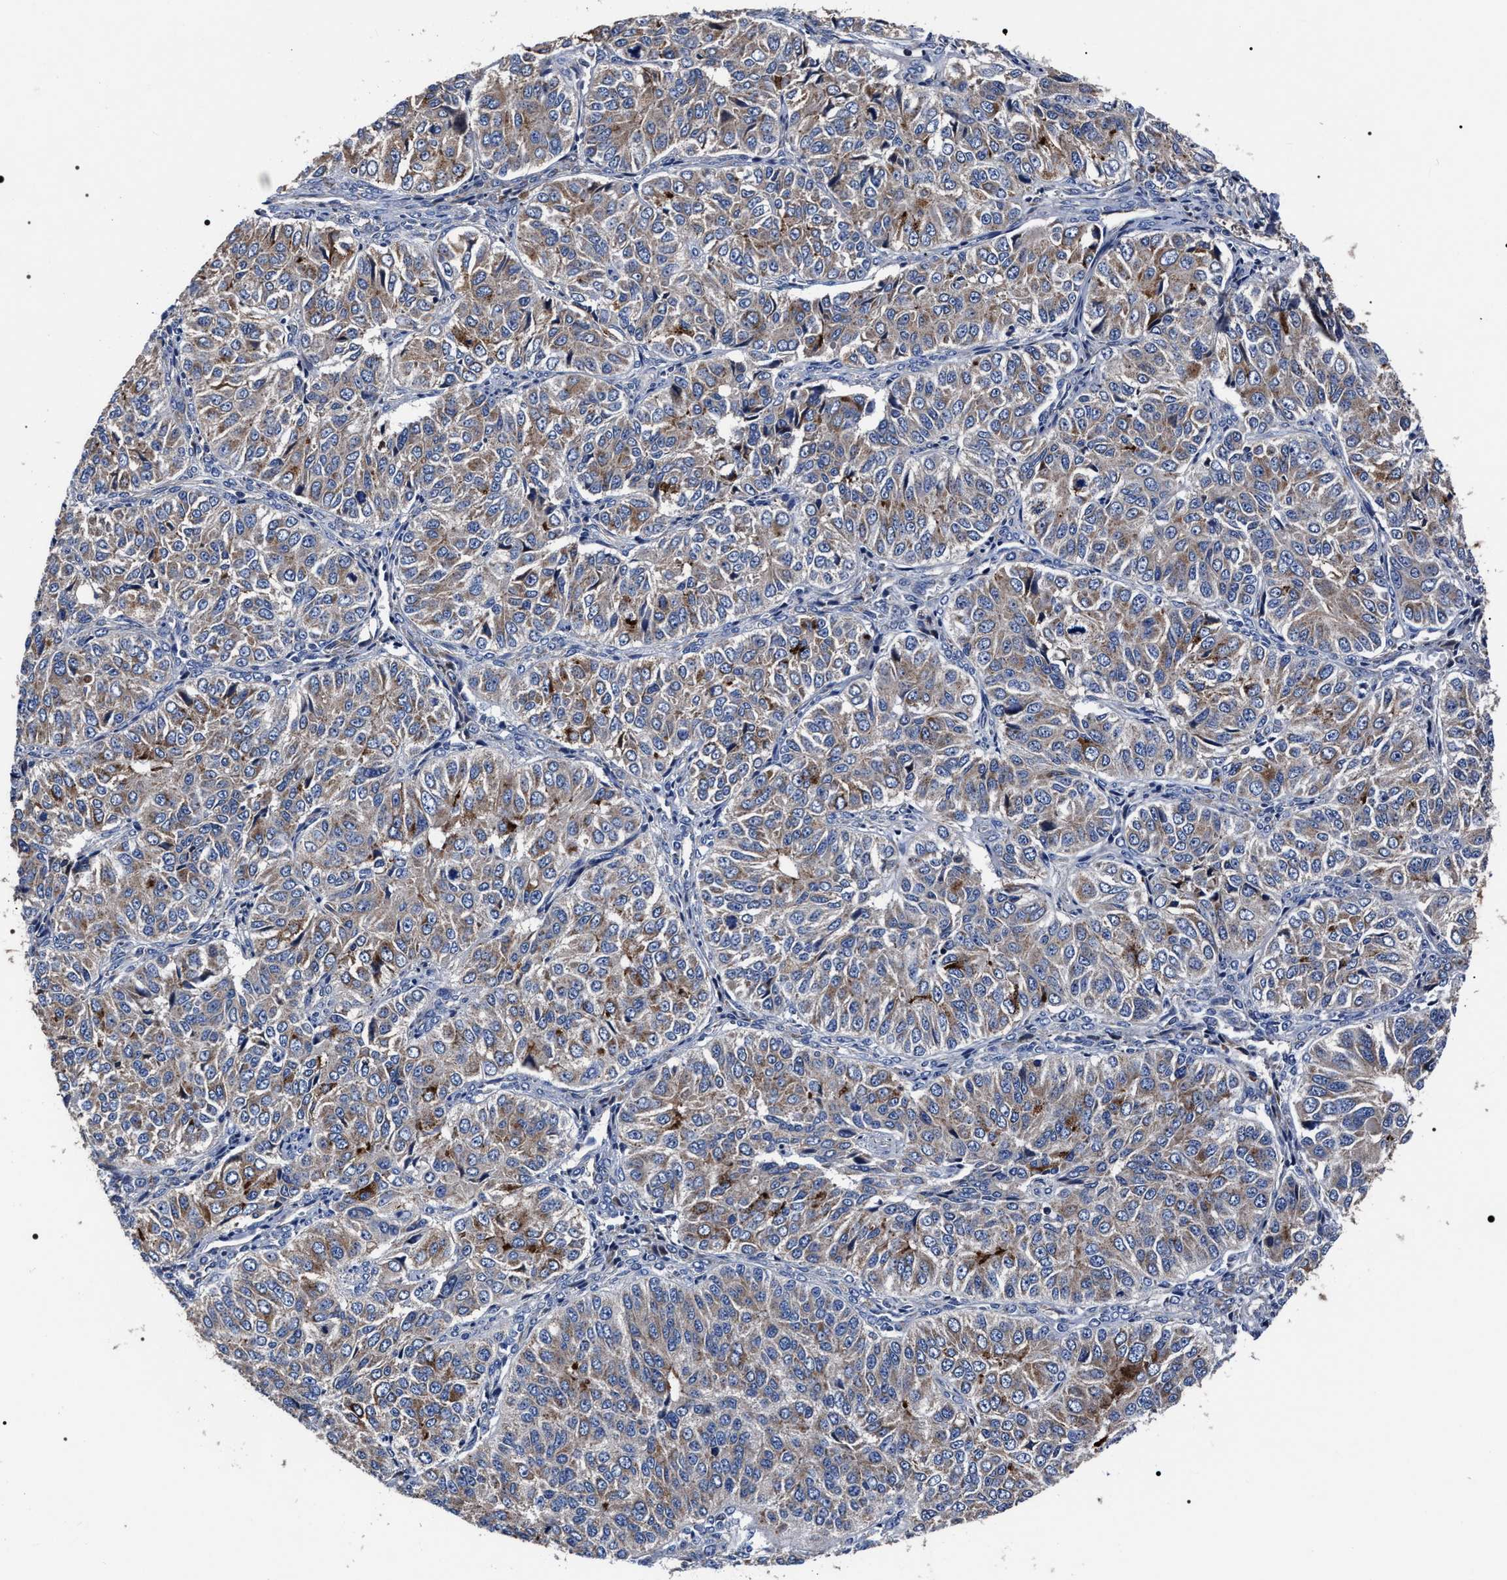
{"staining": {"intensity": "weak", "quantity": ">75%", "location": "cytoplasmic/membranous"}, "tissue": "ovarian cancer", "cell_type": "Tumor cells", "image_type": "cancer", "snomed": [{"axis": "morphology", "description": "Carcinoma, endometroid"}, {"axis": "topography", "description": "Ovary"}], "caption": "Ovarian endometroid carcinoma stained with a brown dye demonstrates weak cytoplasmic/membranous positive staining in about >75% of tumor cells.", "gene": "MACC1", "patient": {"sex": "female", "age": 51}}